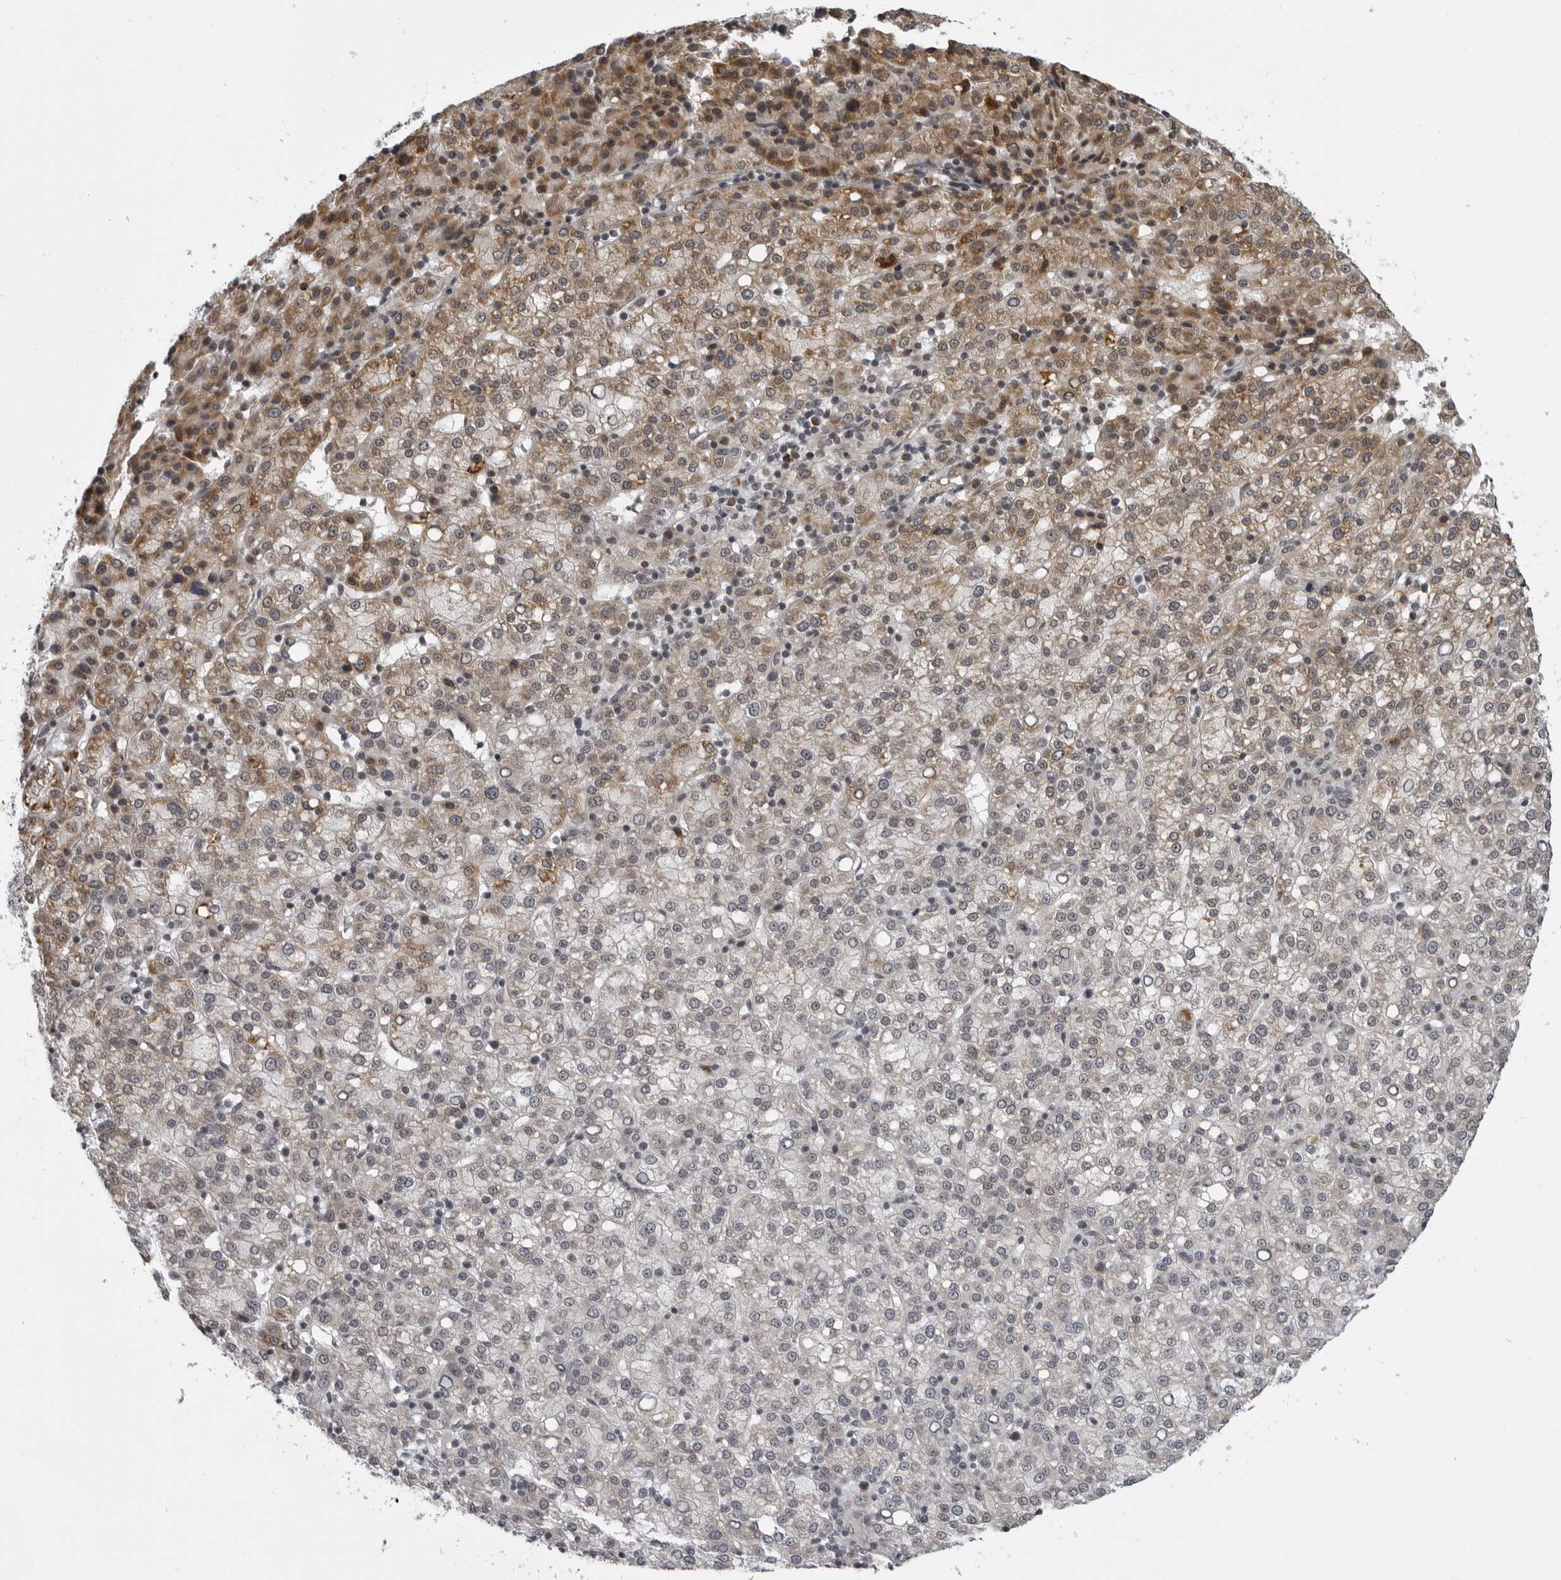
{"staining": {"intensity": "moderate", "quantity": "<25%", "location": "cytoplasmic/membranous"}, "tissue": "liver cancer", "cell_type": "Tumor cells", "image_type": "cancer", "snomed": [{"axis": "morphology", "description": "Carcinoma, Hepatocellular, NOS"}, {"axis": "topography", "description": "Liver"}], "caption": "Immunohistochemistry (IHC) photomicrograph of neoplastic tissue: human liver hepatocellular carcinoma stained using immunohistochemistry (IHC) shows low levels of moderate protein expression localized specifically in the cytoplasmic/membranous of tumor cells, appearing as a cytoplasmic/membranous brown color.", "gene": "RTCA", "patient": {"sex": "female", "age": 58}}